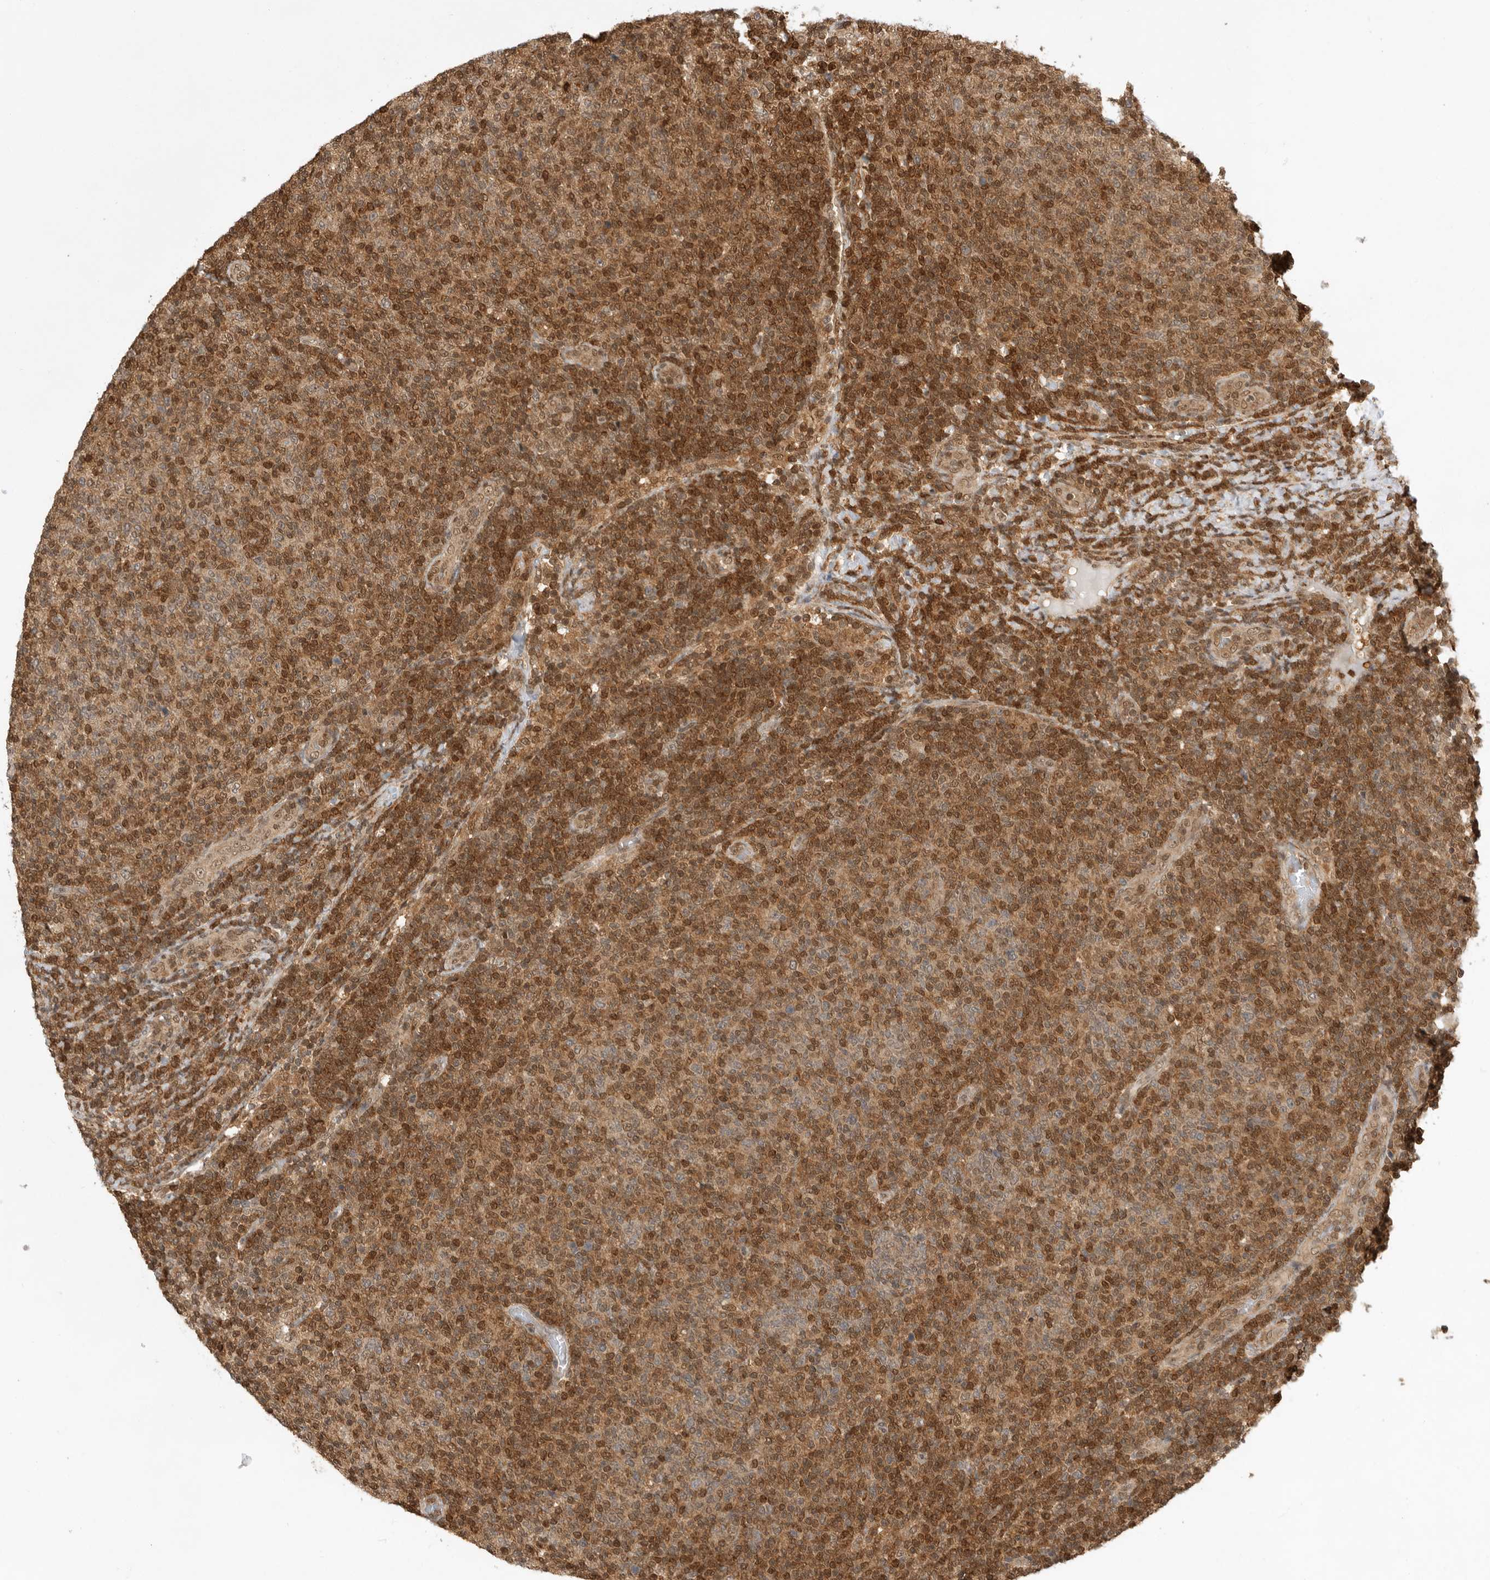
{"staining": {"intensity": "moderate", "quantity": ">75%", "location": "cytoplasmic/membranous,nuclear"}, "tissue": "lymphoma", "cell_type": "Tumor cells", "image_type": "cancer", "snomed": [{"axis": "morphology", "description": "Malignant lymphoma, non-Hodgkin's type, Low grade"}, {"axis": "topography", "description": "Lymph node"}], "caption": "Brown immunohistochemical staining in human malignant lymphoma, non-Hodgkin's type (low-grade) exhibits moderate cytoplasmic/membranous and nuclear expression in about >75% of tumor cells. The staining is performed using DAB (3,3'-diaminobenzidine) brown chromogen to label protein expression. The nuclei are counter-stained blue using hematoxylin.", "gene": "ADPRS", "patient": {"sex": "male", "age": 66}}